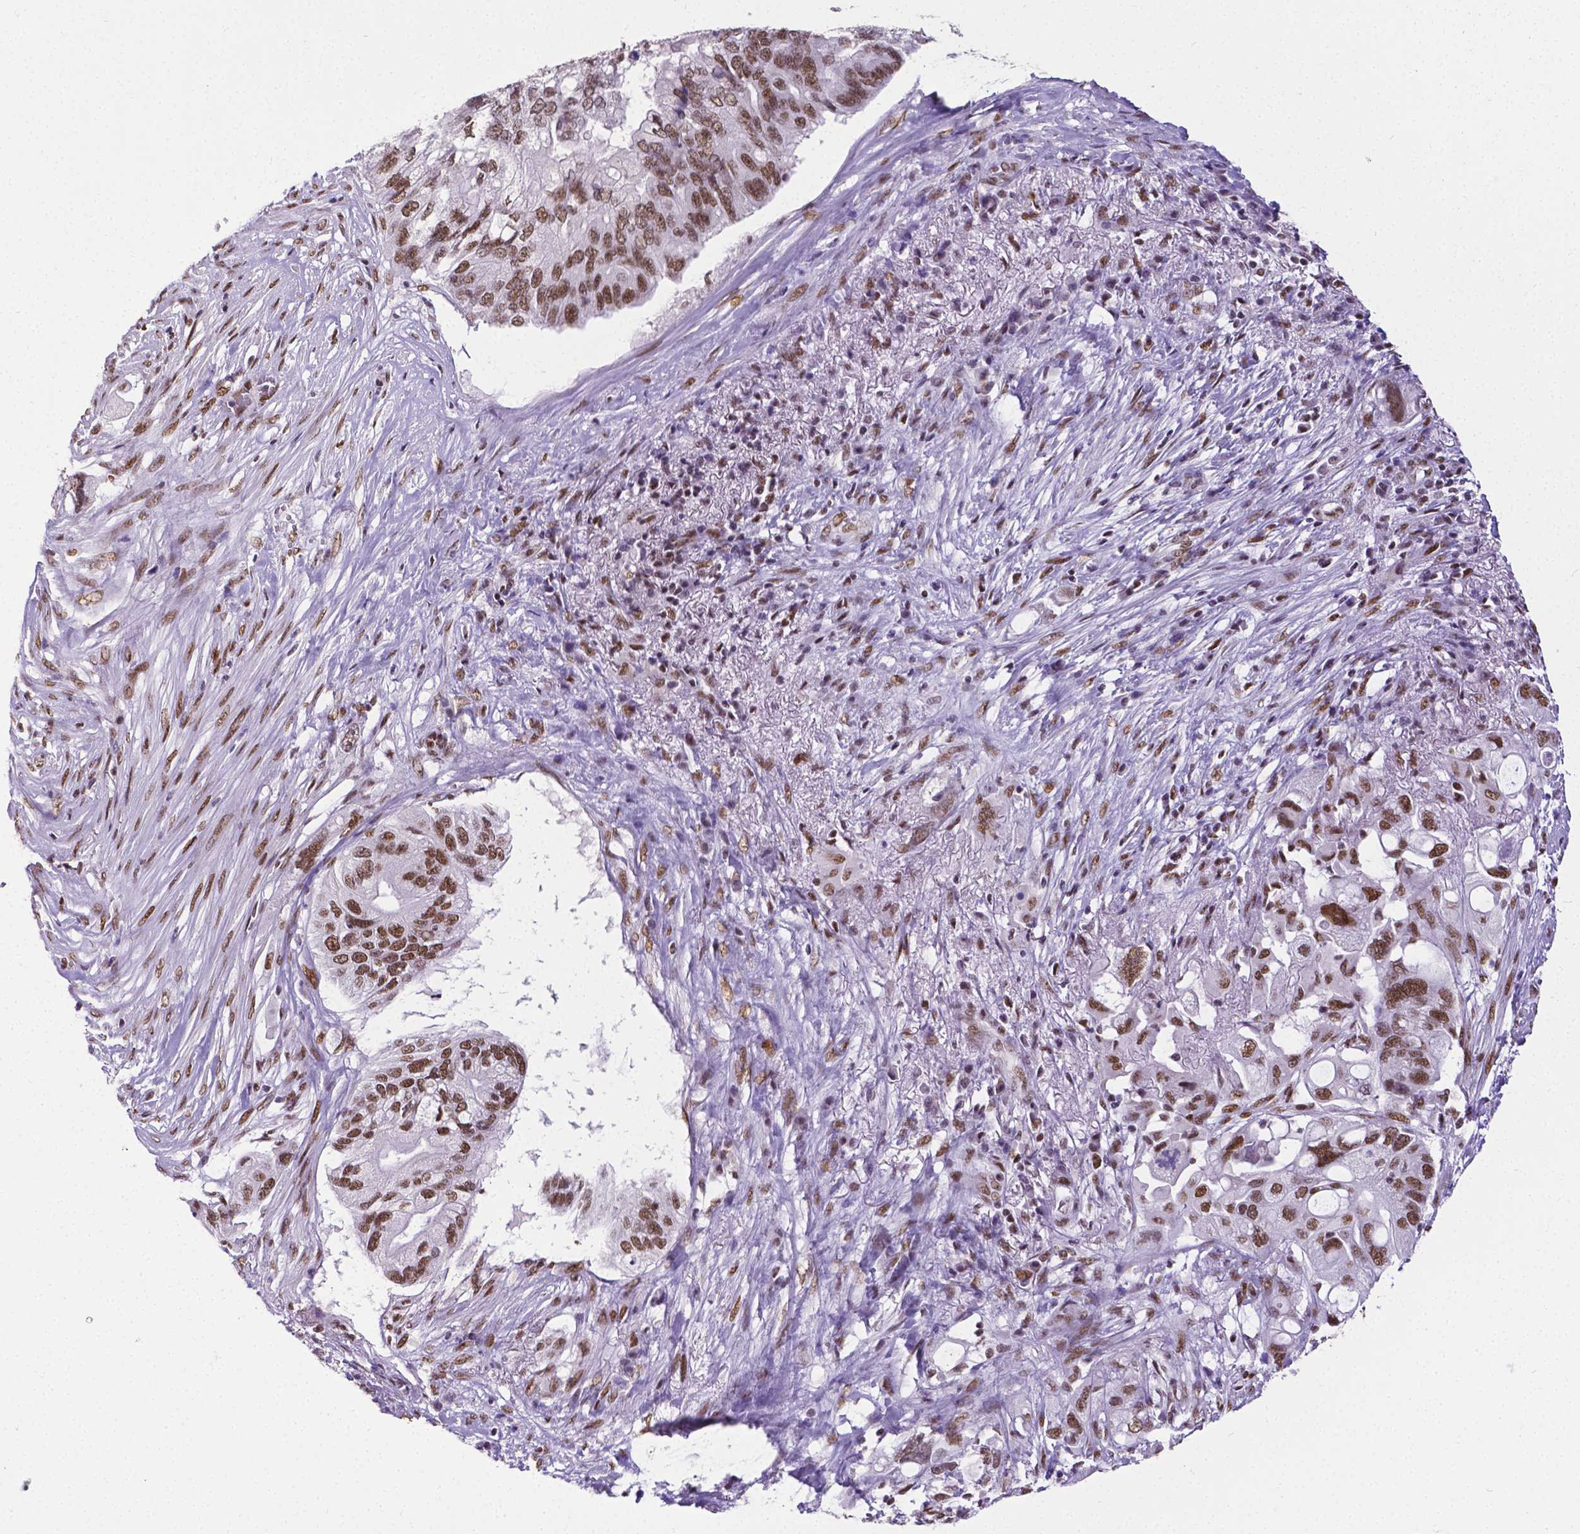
{"staining": {"intensity": "moderate", "quantity": ">75%", "location": "nuclear"}, "tissue": "pancreatic cancer", "cell_type": "Tumor cells", "image_type": "cancer", "snomed": [{"axis": "morphology", "description": "Adenocarcinoma, NOS"}, {"axis": "topography", "description": "Pancreas"}], "caption": "DAB (3,3'-diaminobenzidine) immunohistochemical staining of human pancreatic cancer exhibits moderate nuclear protein staining in approximately >75% of tumor cells.", "gene": "REST", "patient": {"sex": "female", "age": 72}}